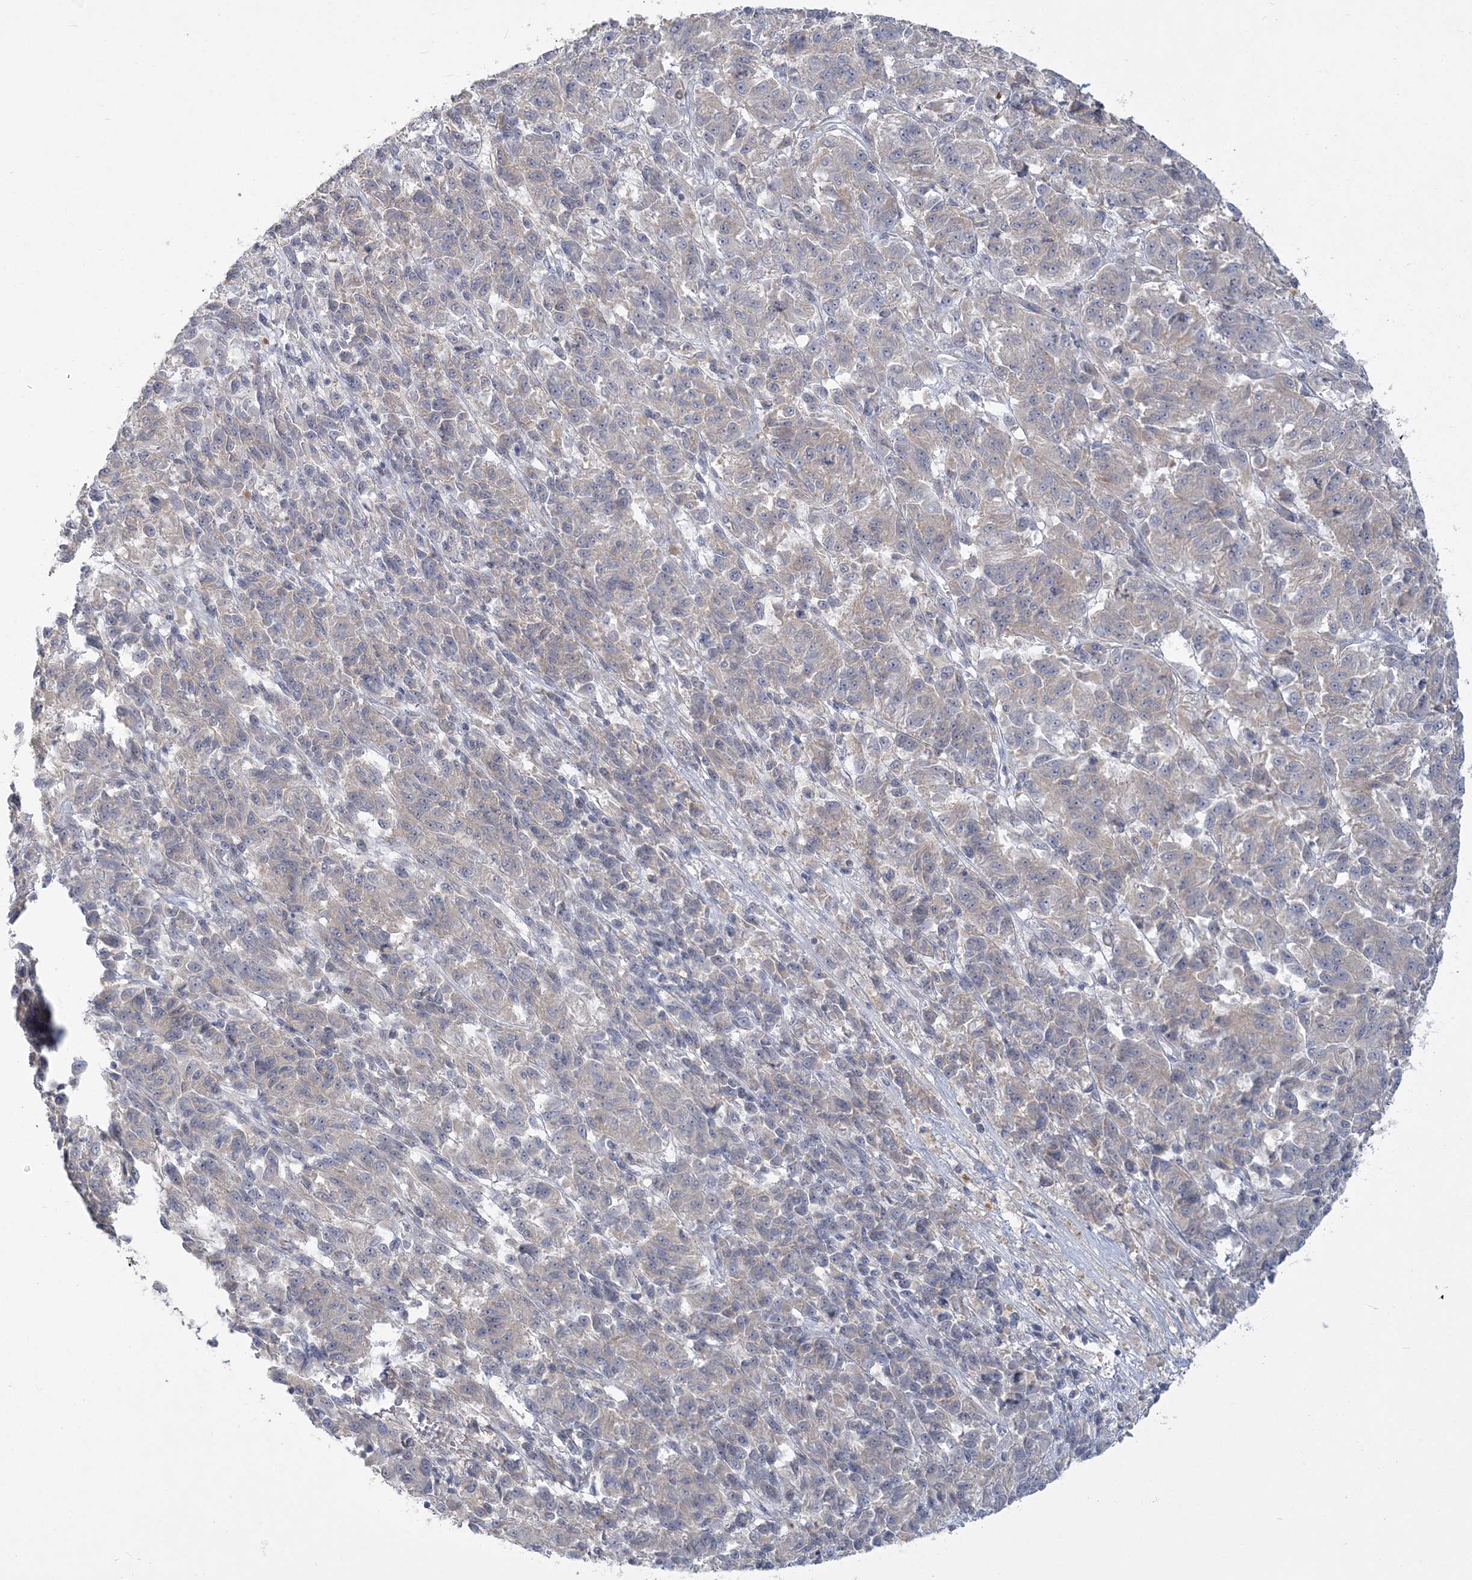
{"staining": {"intensity": "negative", "quantity": "none", "location": "none"}, "tissue": "melanoma", "cell_type": "Tumor cells", "image_type": "cancer", "snomed": [{"axis": "morphology", "description": "Malignant melanoma, Metastatic site"}, {"axis": "topography", "description": "Lung"}], "caption": "This is an IHC image of human malignant melanoma (metastatic site). There is no staining in tumor cells.", "gene": "ANKS1A", "patient": {"sex": "male", "age": 64}}